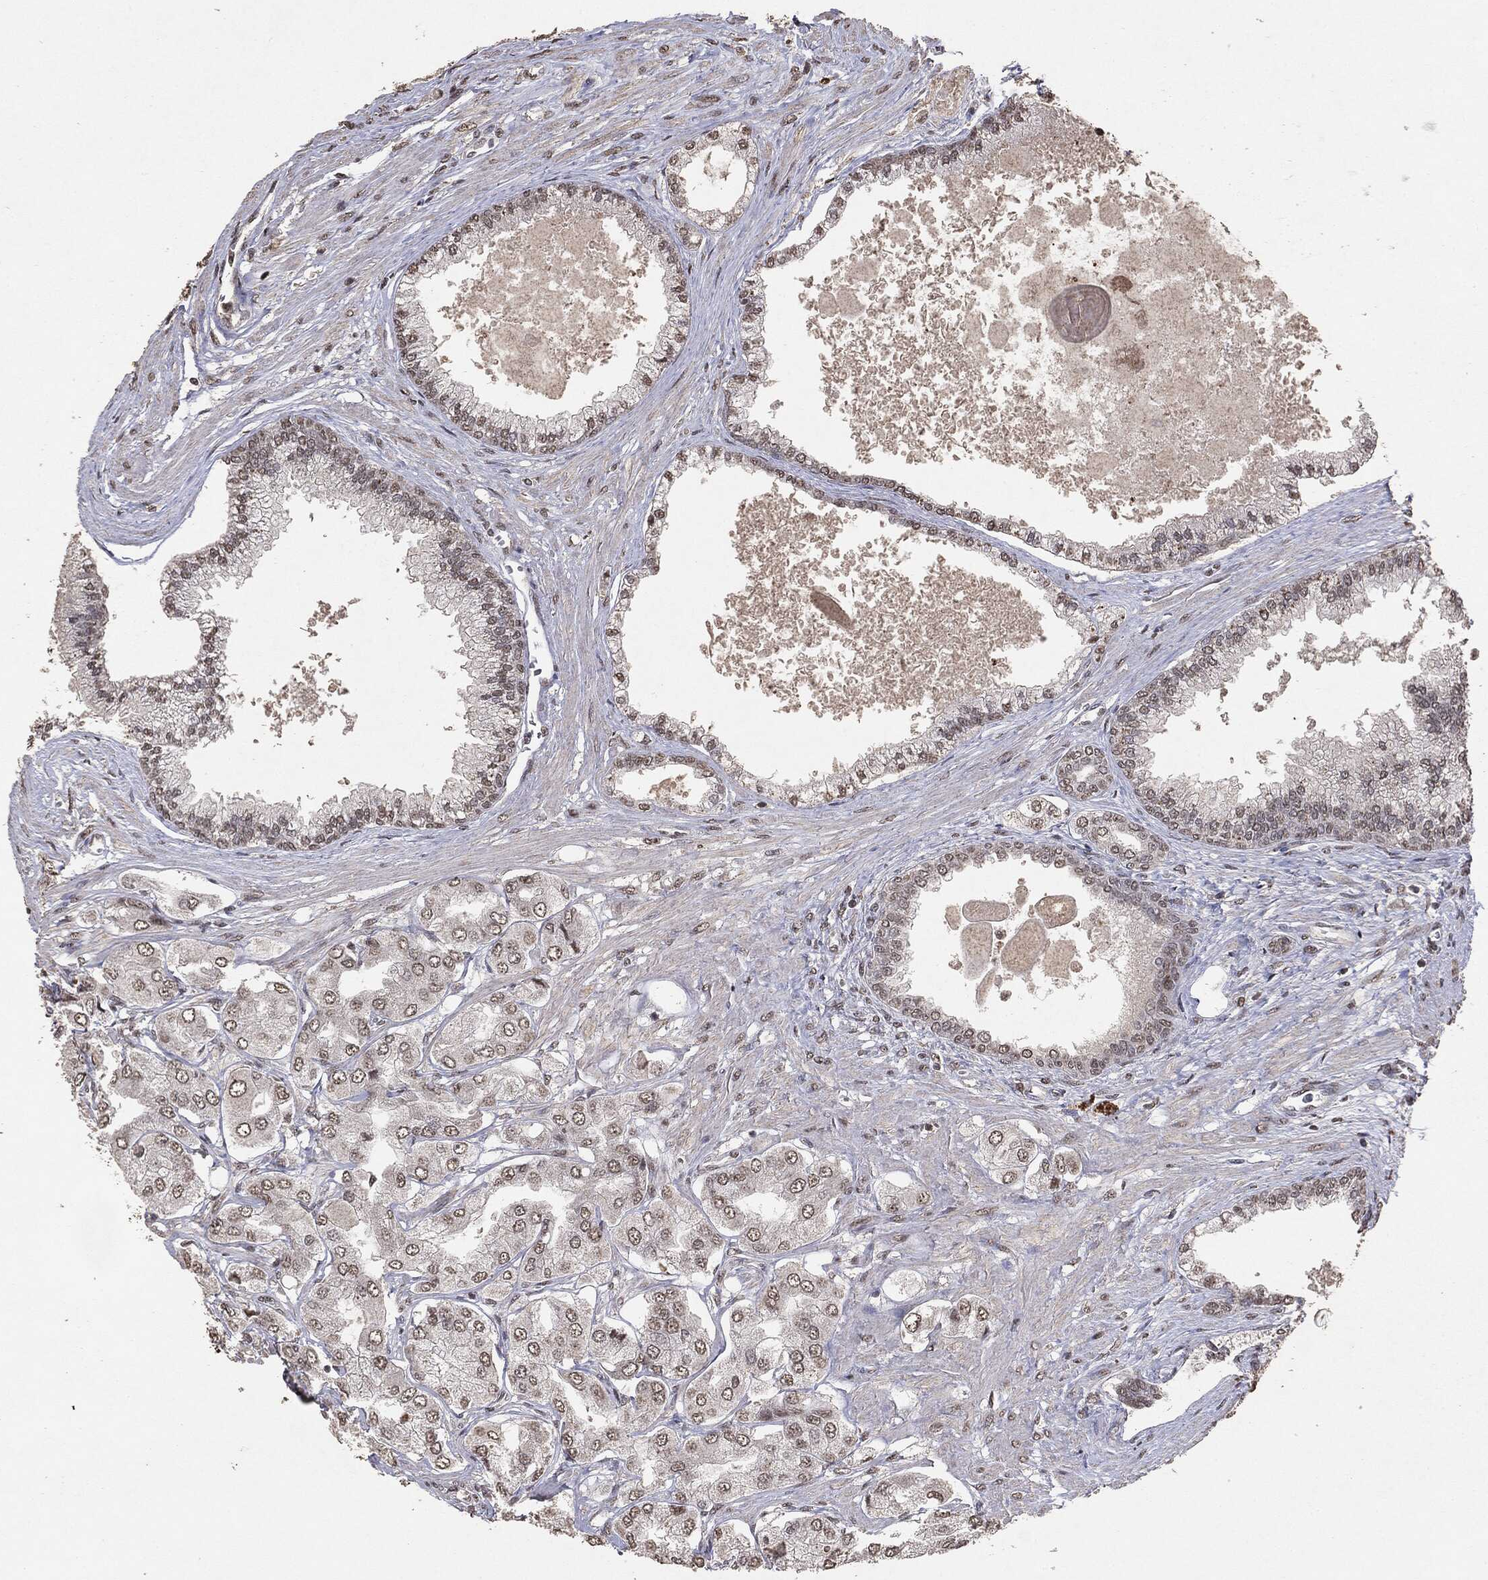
{"staining": {"intensity": "moderate", "quantity": "25%-75%", "location": "nuclear"}, "tissue": "prostate cancer", "cell_type": "Tumor cells", "image_type": "cancer", "snomed": [{"axis": "morphology", "description": "Adenocarcinoma, Low grade"}, {"axis": "topography", "description": "Prostate"}], "caption": "Immunohistochemistry of human prostate cancer shows medium levels of moderate nuclear positivity in approximately 25%-75% of tumor cells.", "gene": "RAD18", "patient": {"sex": "male", "age": 69}}